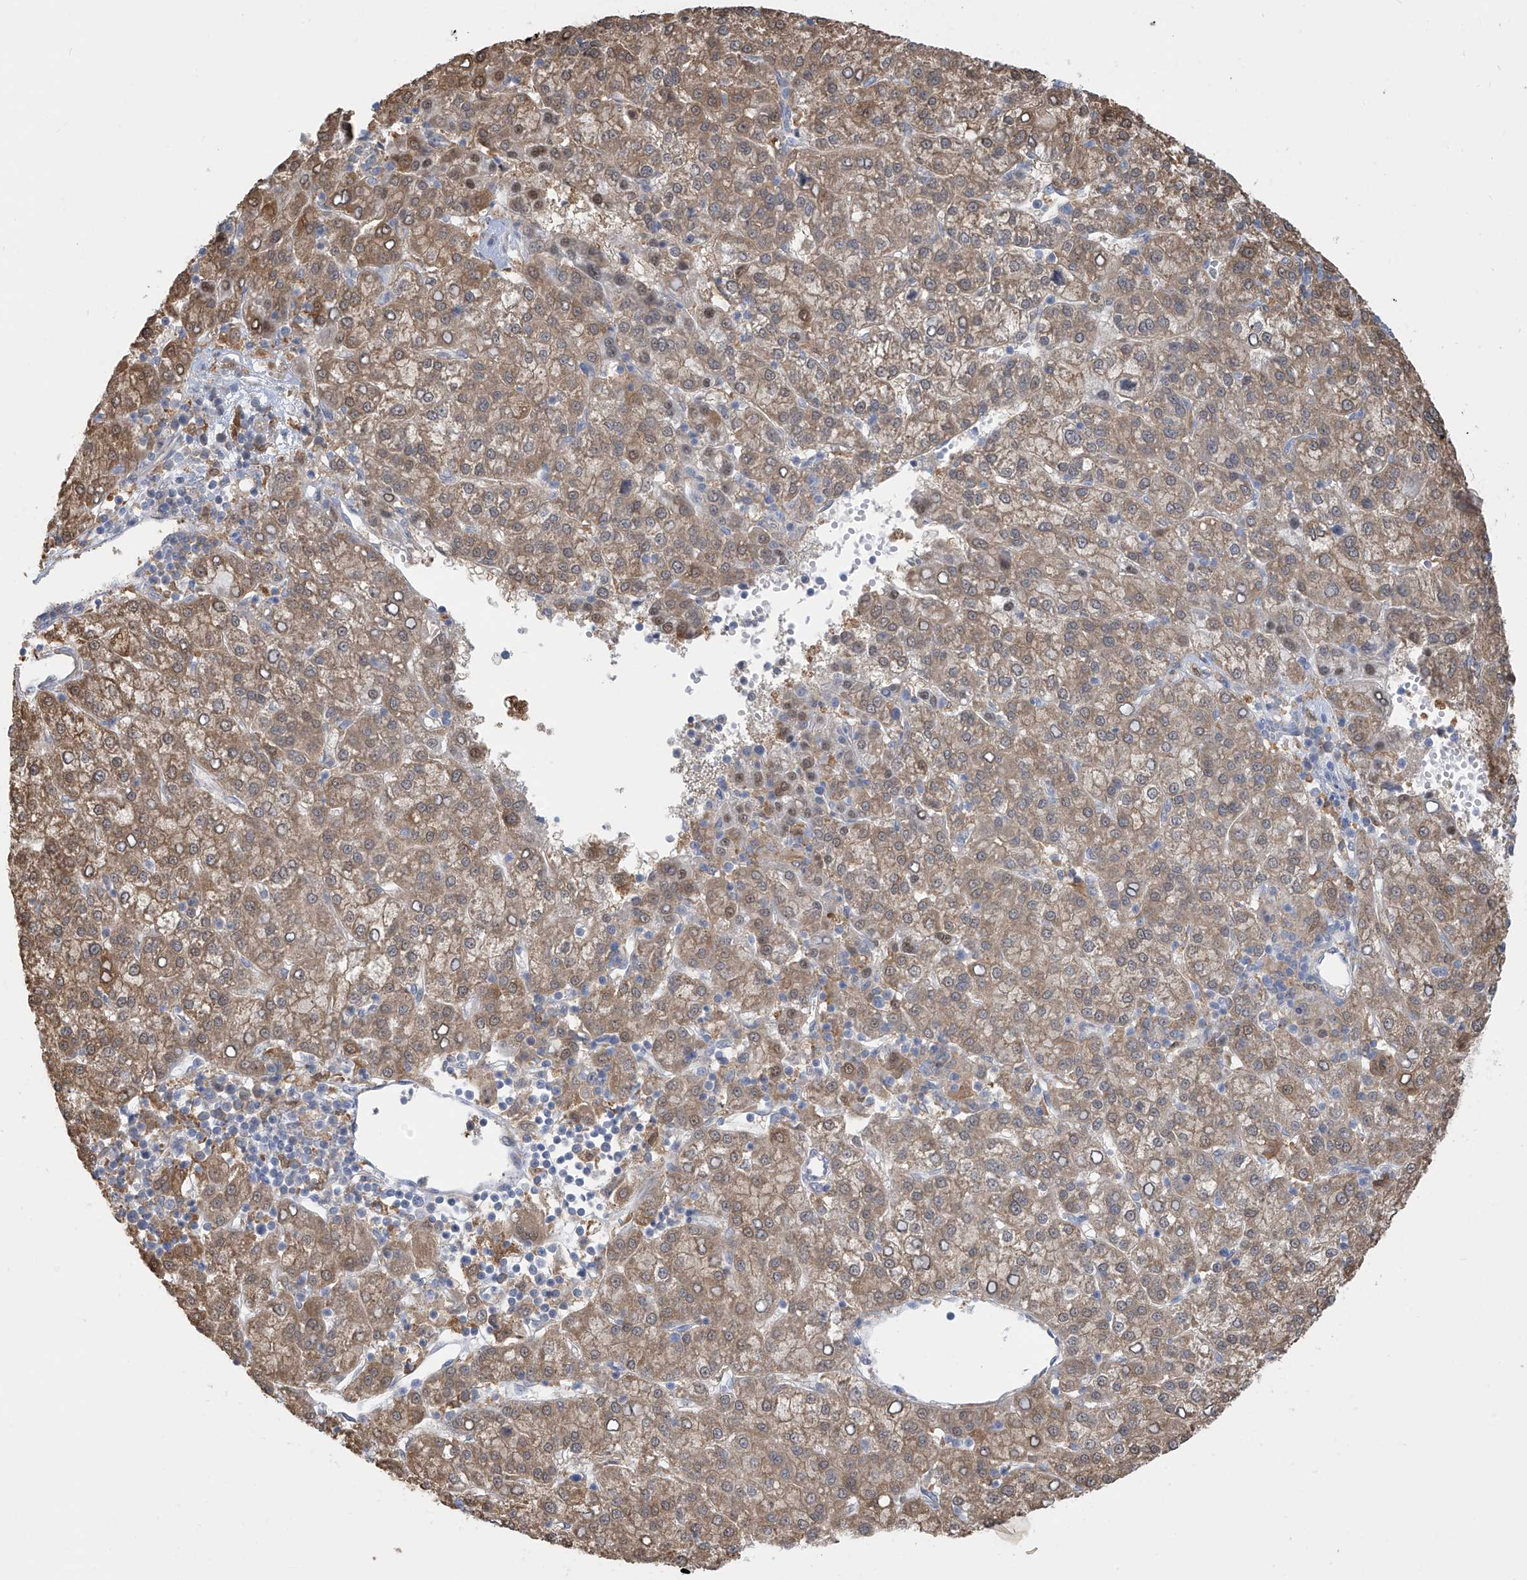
{"staining": {"intensity": "moderate", "quantity": ">75%", "location": "cytoplasmic/membranous,nuclear"}, "tissue": "liver cancer", "cell_type": "Tumor cells", "image_type": "cancer", "snomed": [{"axis": "morphology", "description": "Carcinoma, Hepatocellular, NOS"}, {"axis": "topography", "description": "Liver"}], "caption": "Human hepatocellular carcinoma (liver) stained with a brown dye displays moderate cytoplasmic/membranous and nuclear positive staining in approximately >75% of tumor cells.", "gene": "IDH1", "patient": {"sex": "female", "age": 58}}